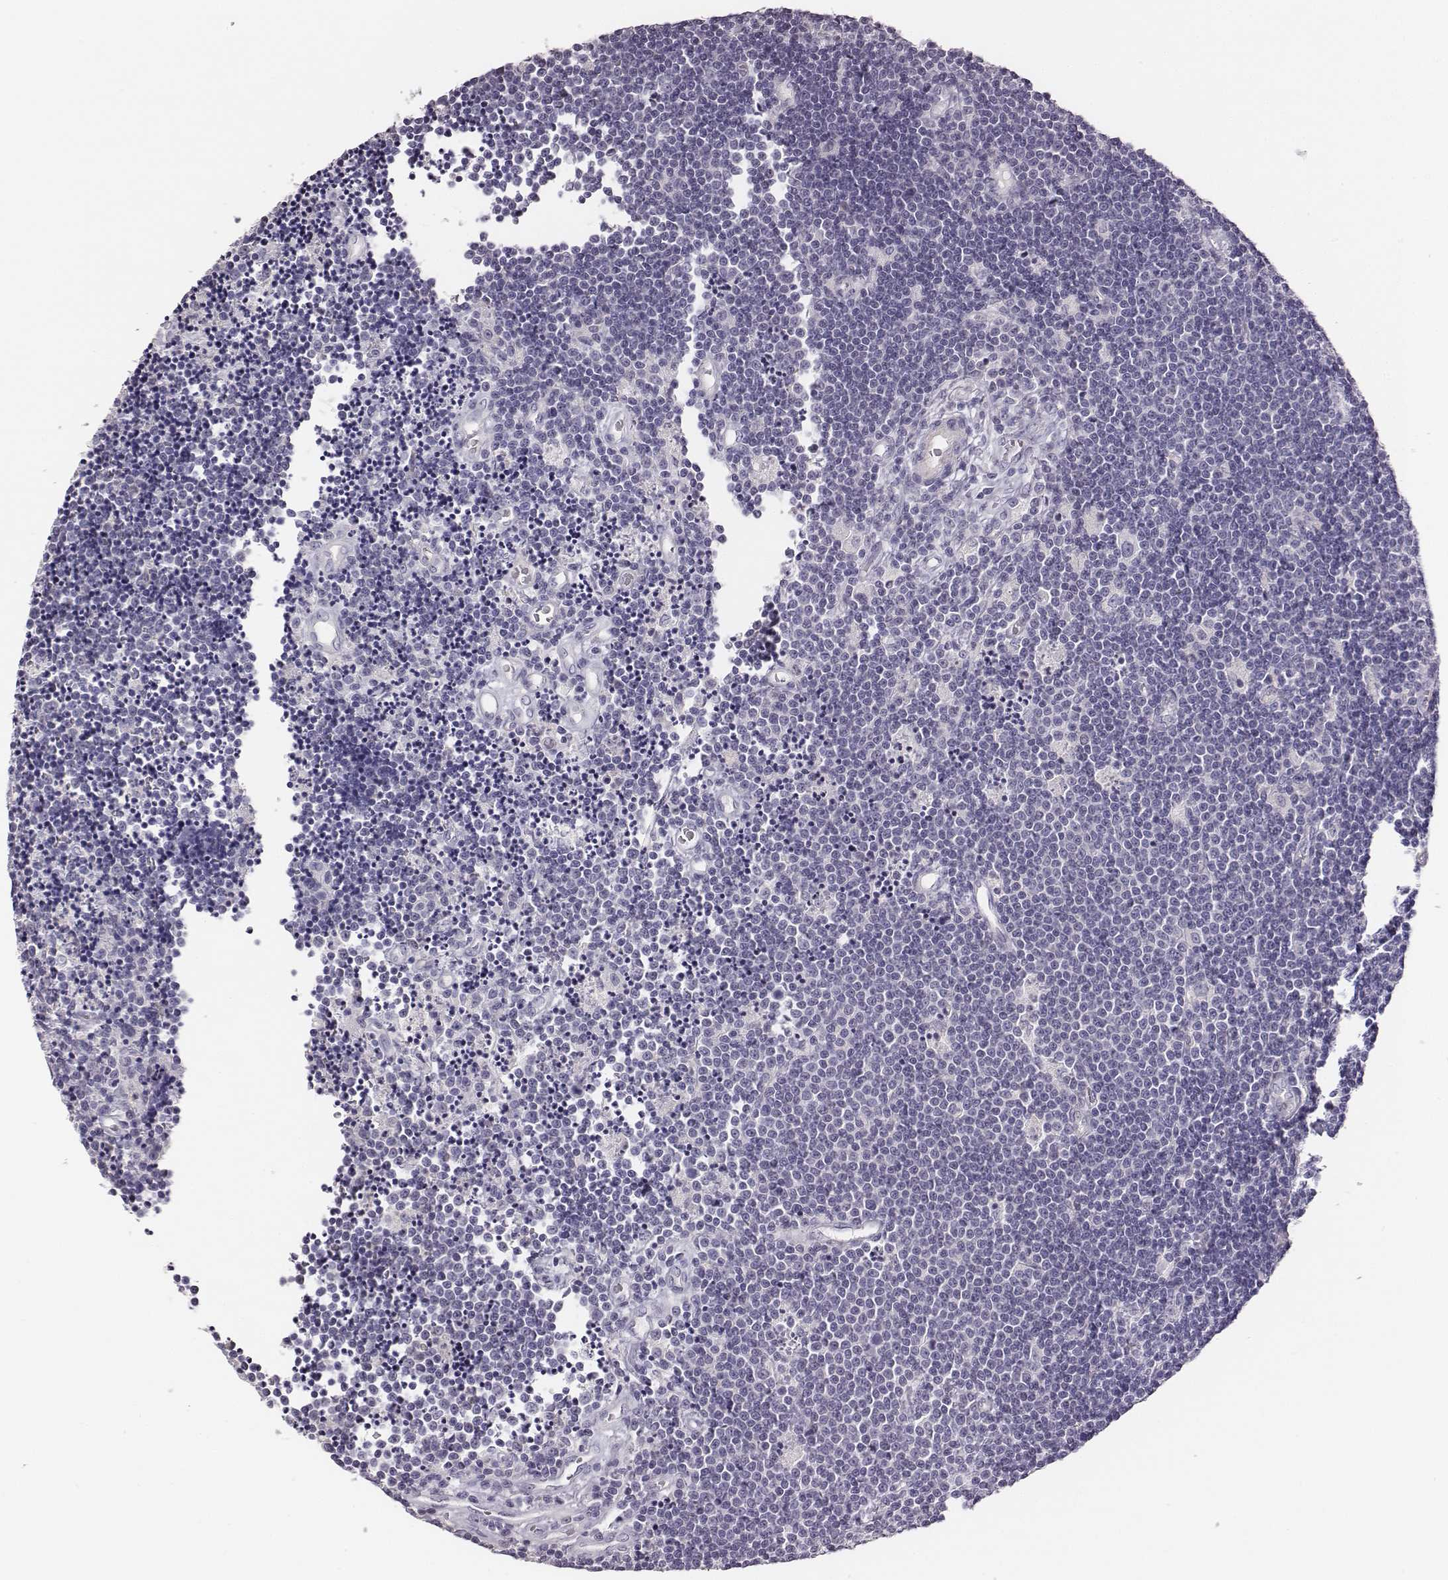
{"staining": {"intensity": "negative", "quantity": "none", "location": "none"}, "tissue": "lymphoma", "cell_type": "Tumor cells", "image_type": "cancer", "snomed": [{"axis": "morphology", "description": "Malignant lymphoma, non-Hodgkin's type, Low grade"}, {"axis": "topography", "description": "Brain"}], "caption": "There is no significant positivity in tumor cells of lymphoma.", "gene": "GUCA1A", "patient": {"sex": "female", "age": 66}}